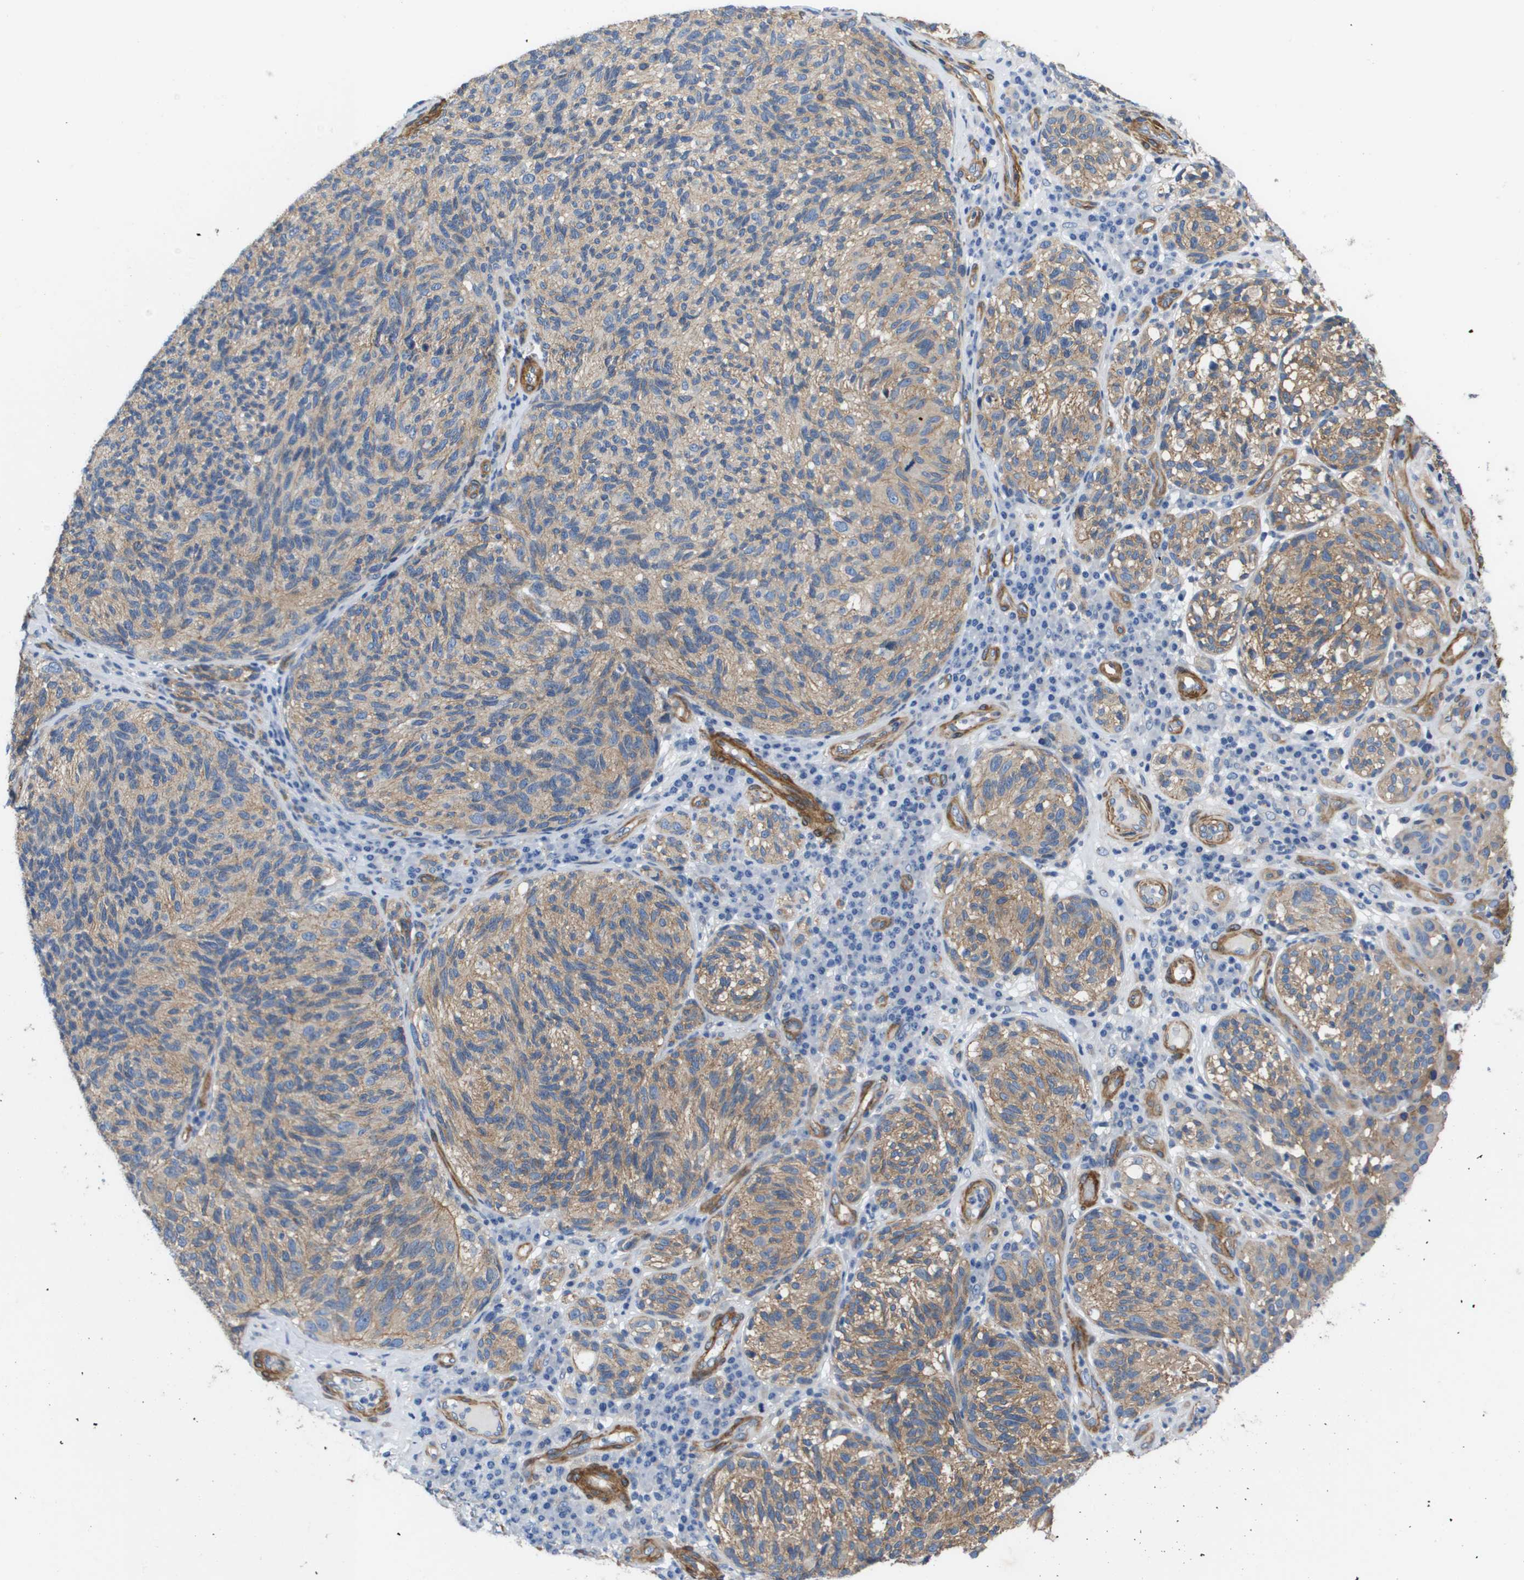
{"staining": {"intensity": "weak", "quantity": ">75%", "location": "cytoplasmic/membranous"}, "tissue": "melanoma", "cell_type": "Tumor cells", "image_type": "cancer", "snomed": [{"axis": "morphology", "description": "Malignant melanoma, NOS"}, {"axis": "topography", "description": "Skin"}], "caption": "This histopathology image demonstrates malignant melanoma stained with immunohistochemistry to label a protein in brown. The cytoplasmic/membranous of tumor cells show weak positivity for the protein. Nuclei are counter-stained blue.", "gene": "LPP", "patient": {"sex": "female", "age": 73}}